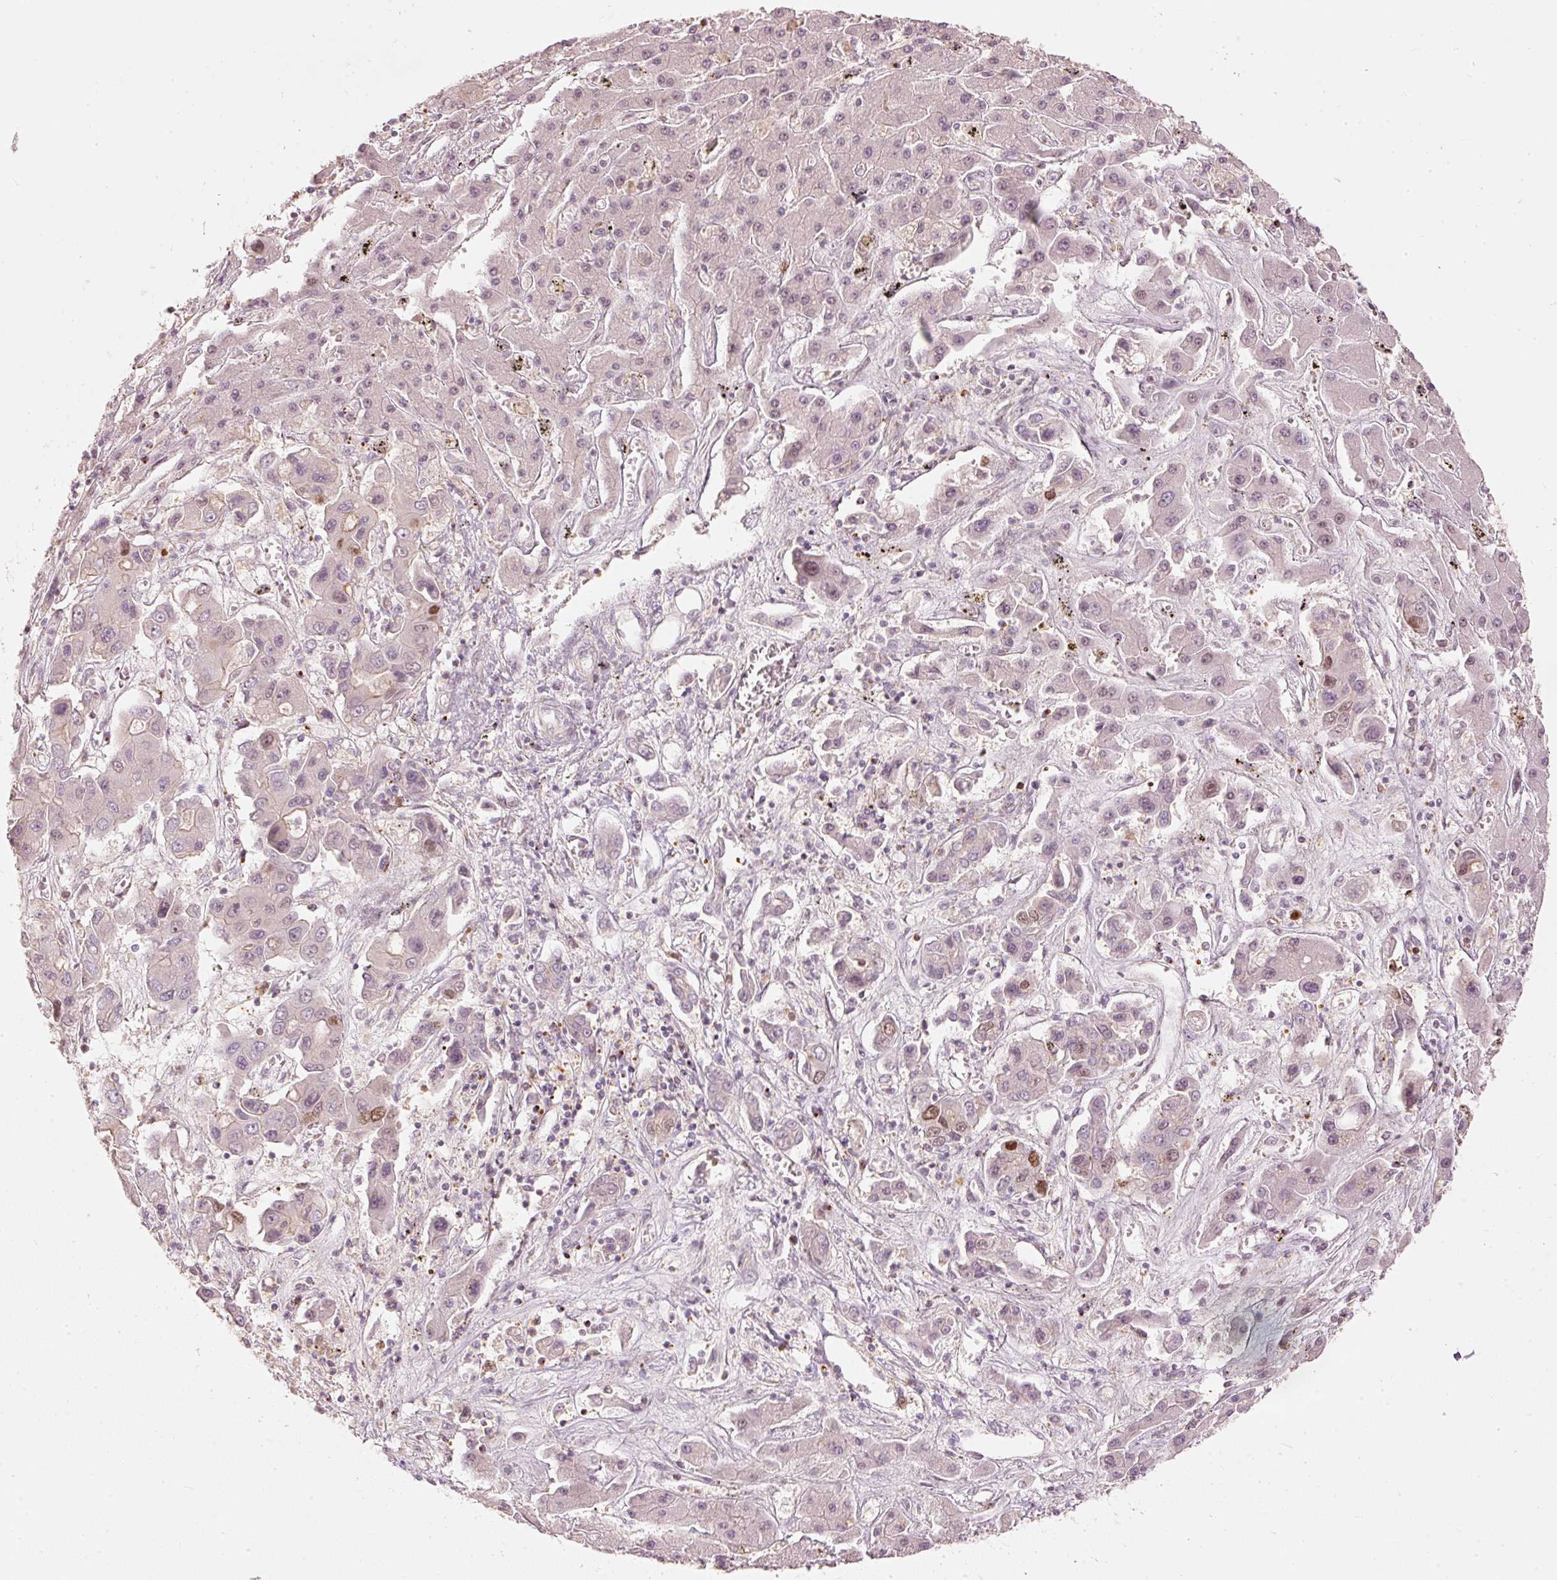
{"staining": {"intensity": "moderate", "quantity": "<25%", "location": "nuclear"}, "tissue": "liver cancer", "cell_type": "Tumor cells", "image_type": "cancer", "snomed": [{"axis": "morphology", "description": "Cholangiocarcinoma"}, {"axis": "topography", "description": "Liver"}], "caption": "Immunohistochemistry of human liver cholangiocarcinoma exhibits low levels of moderate nuclear staining in about <25% of tumor cells. Immunohistochemistry stains the protein in brown and the nuclei are stained blue.", "gene": "TREX2", "patient": {"sex": "male", "age": 67}}